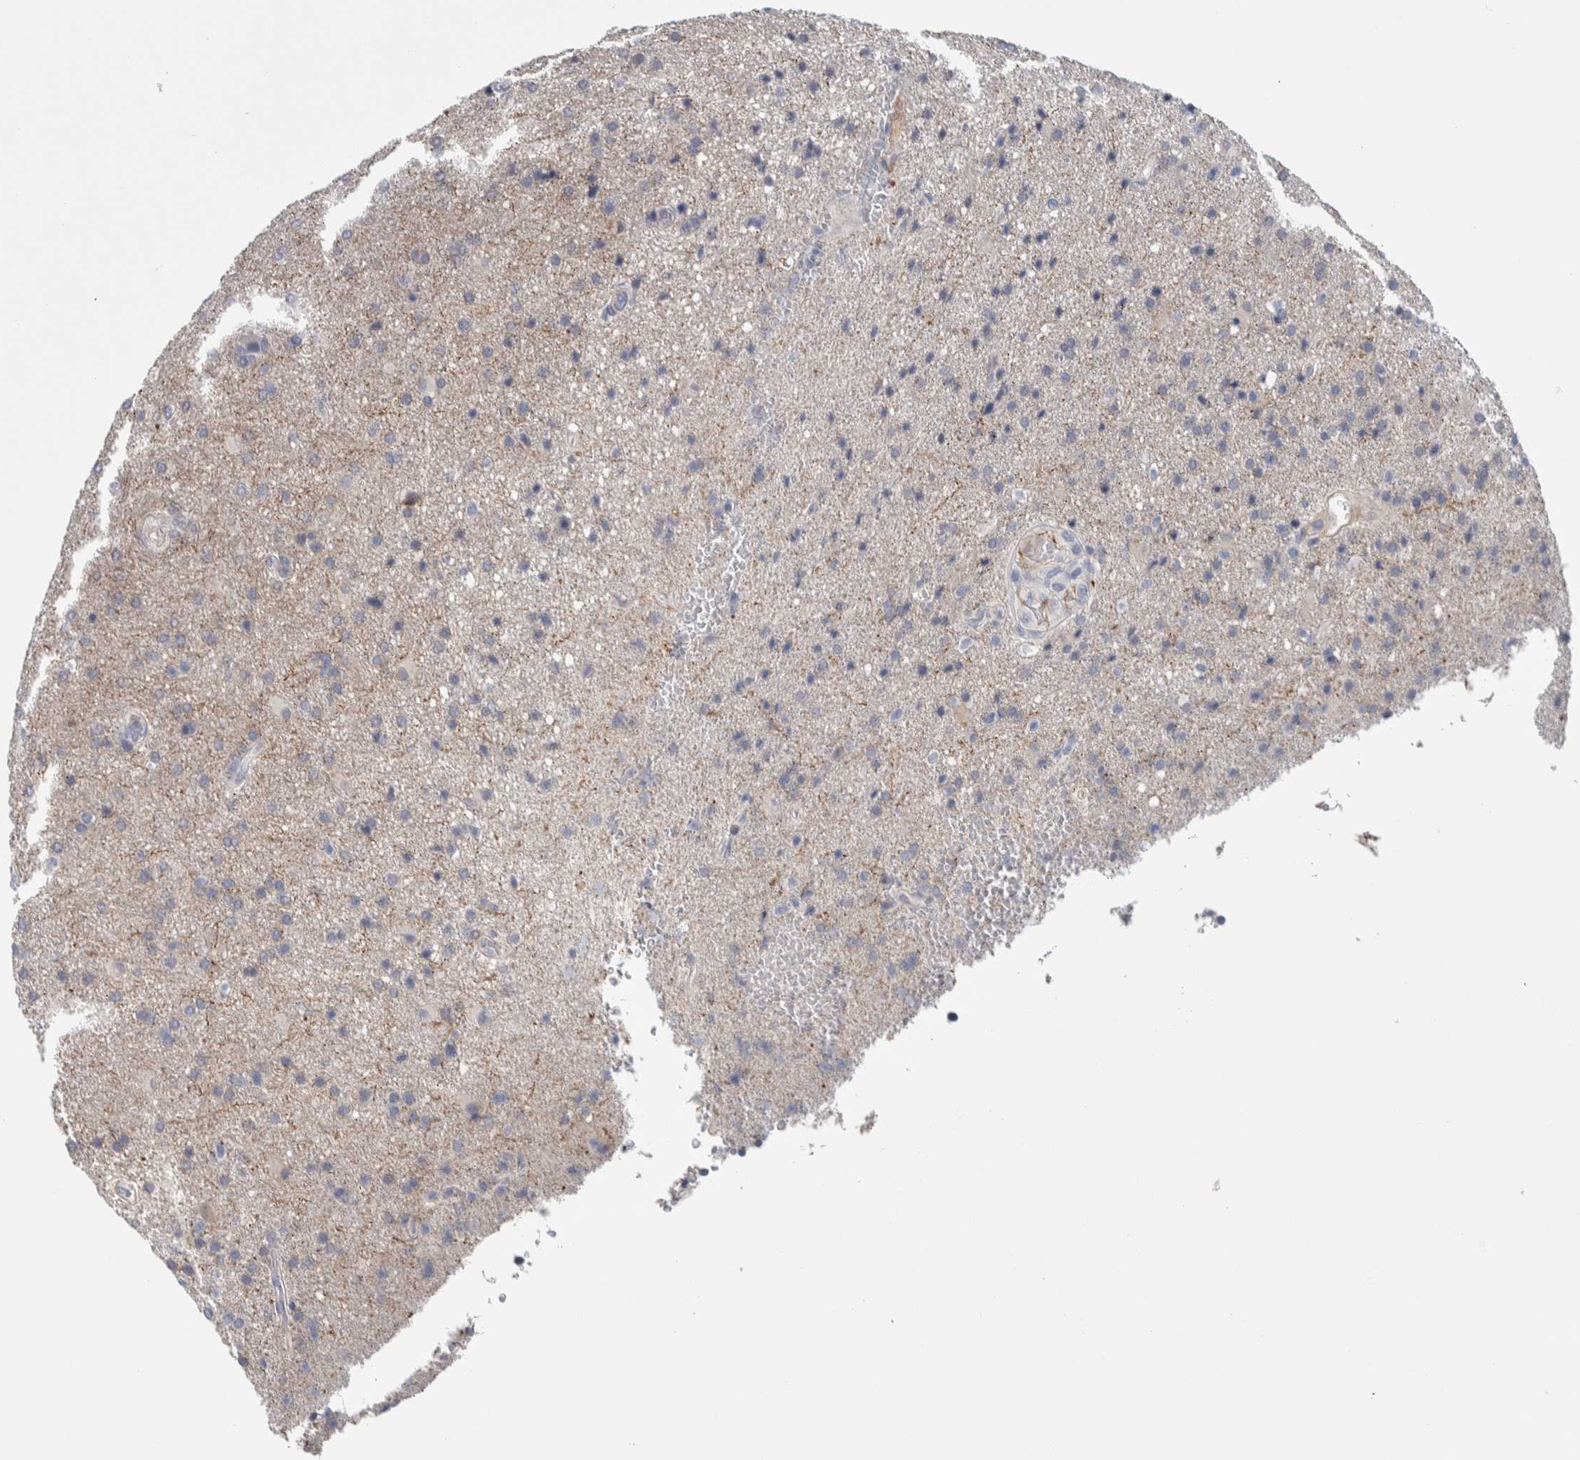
{"staining": {"intensity": "weak", "quantity": "<25%", "location": "cytoplasmic/membranous"}, "tissue": "glioma", "cell_type": "Tumor cells", "image_type": "cancer", "snomed": [{"axis": "morphology", "description": "Glioma, malignant, High grade"}, {"axis": "topography", "description": "Brain"}], "caption": "Tumor cells show no significant expression in glioma.", "gene": "ZNF862", "patient": {"sex": "male", "age": 72}}